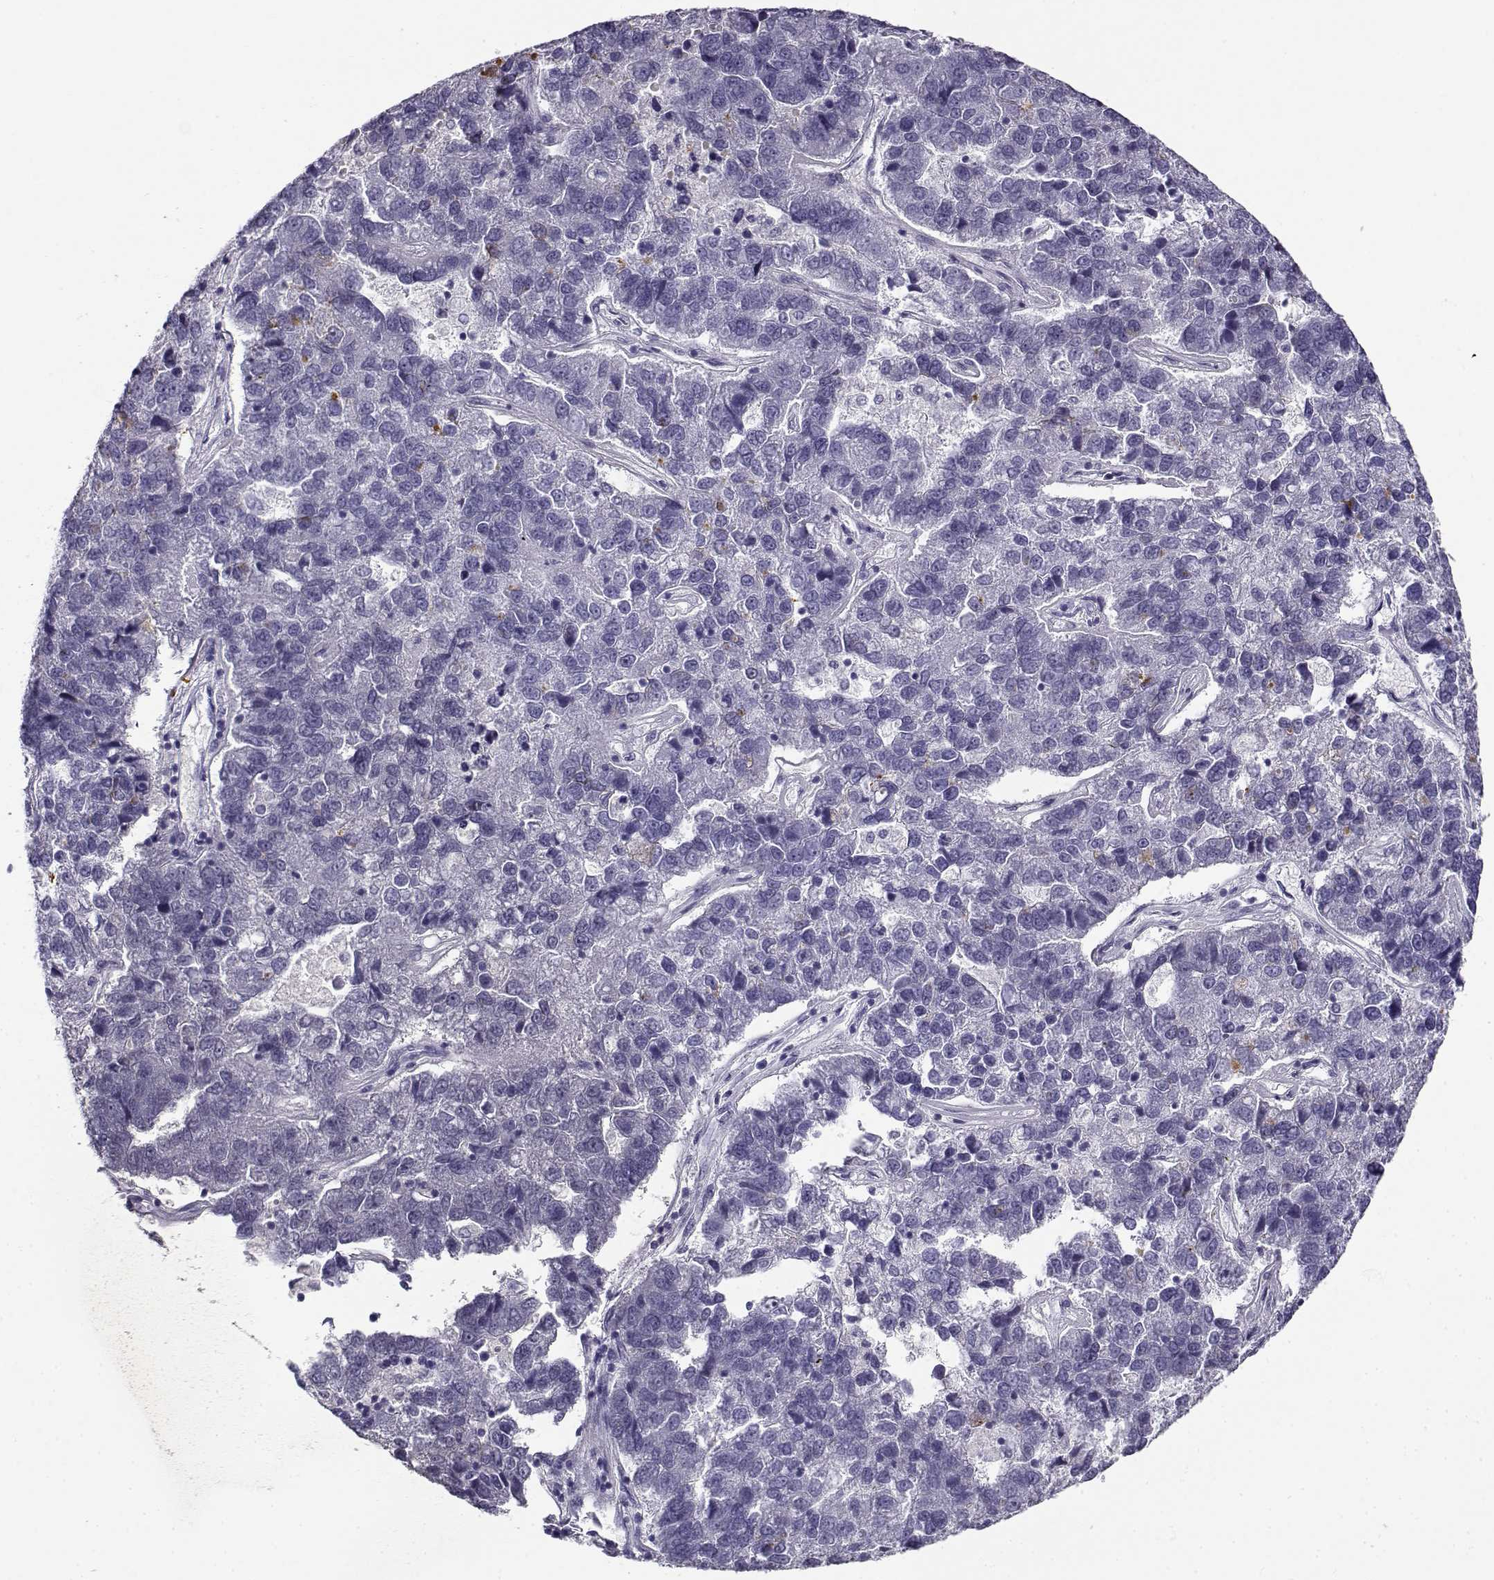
{"staining": {"intensity": "negative", "quantity": "none", "location": "none"}, "tissue": "pancreatic cancer", "cell_type": "Tumor cells", "image_type": "cancer", "snomed": [{"axis": "morphology", "description": "Adenocarcinoma, NOS"}, {"axis": "topography", "description": "Pancreas"}], "caption": "An IHC image of pancreatic cancer is shown. There is no staining in tumor cells of pancreatic cancer.", "gene": "CABS1", "patient": {"sex": "female", "age": 61}}